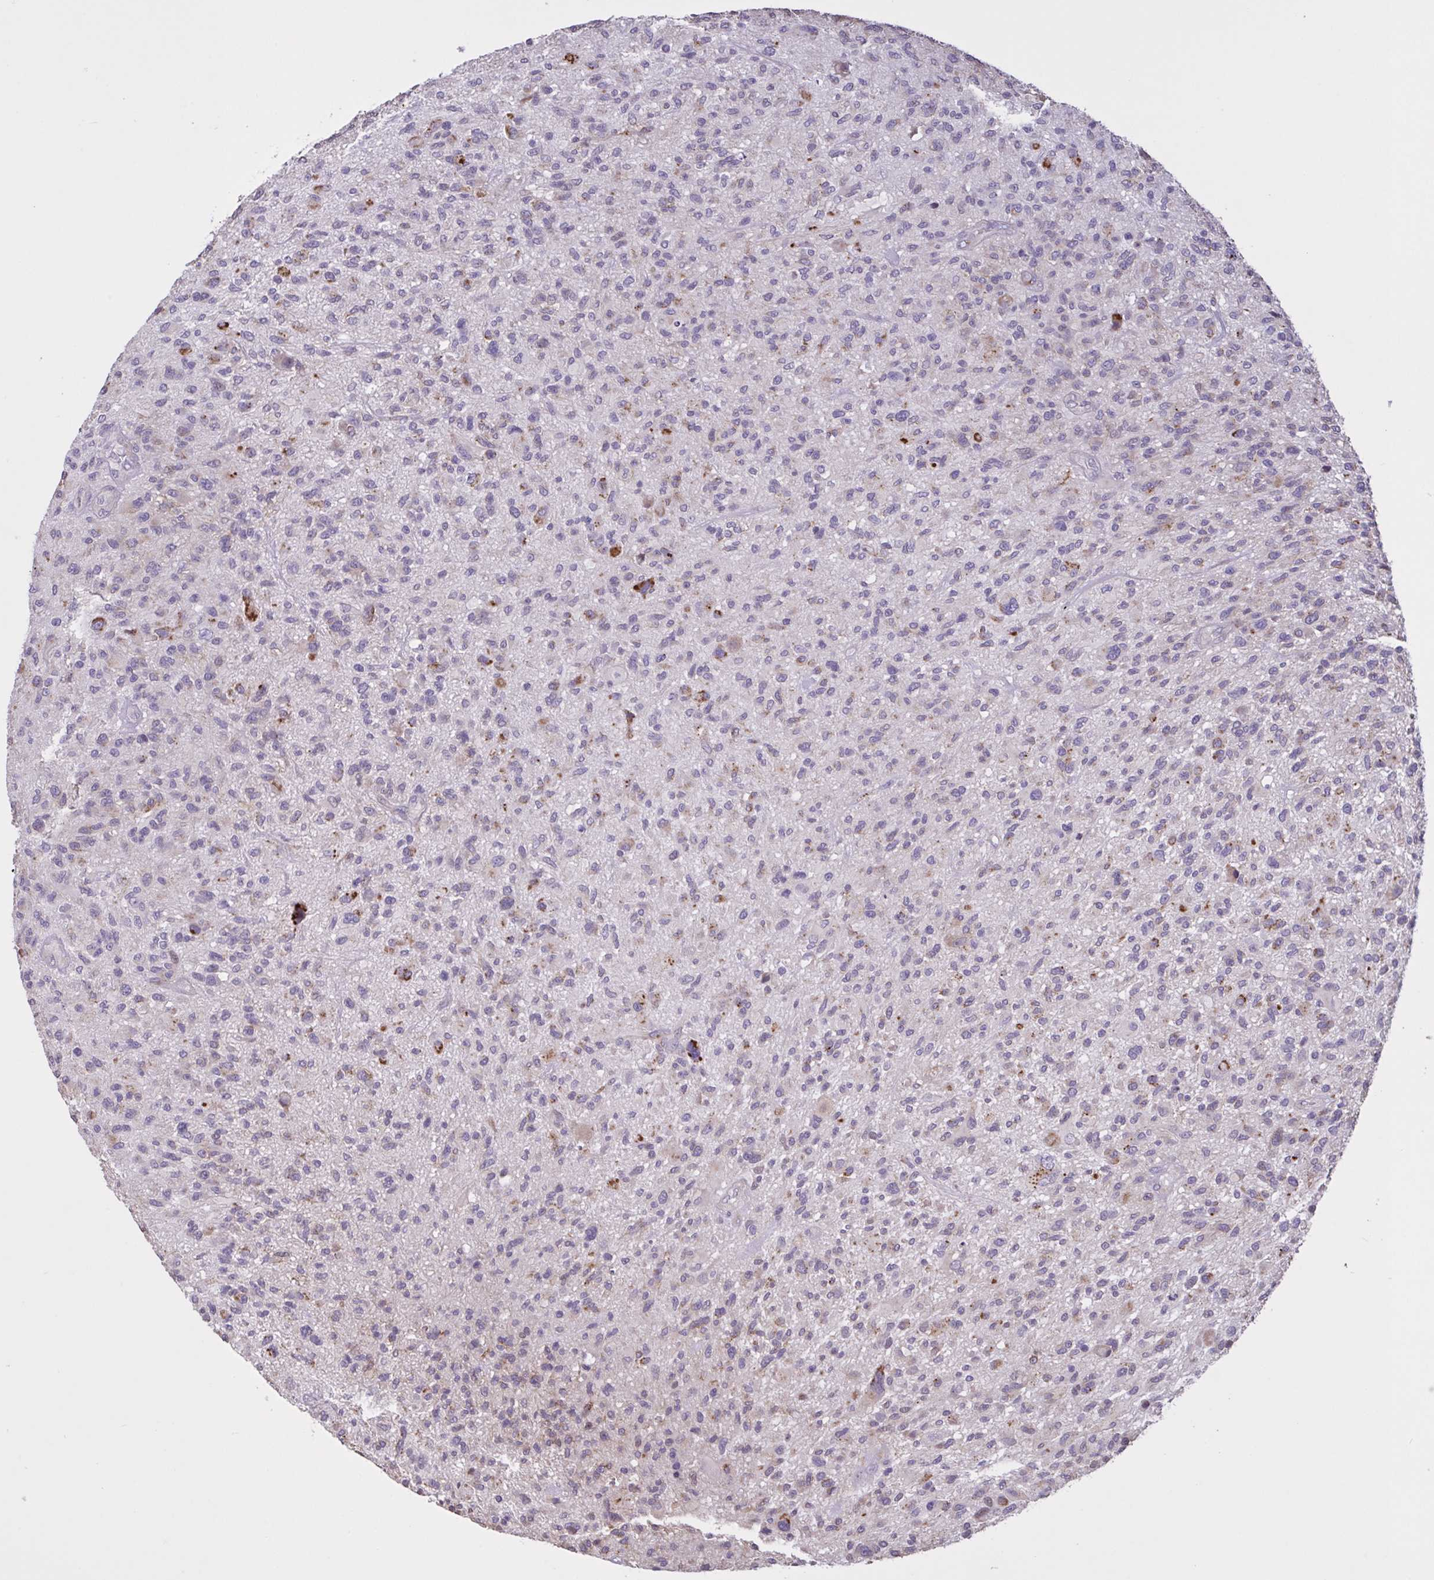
{"staining": {"intensity": "moderate", "quantity": "<25%", "location": "cytoplasmic/membranous"}, "tissue": "glioma", "cell_type": "Tumor cells", "image_type": "cancer", "snomed": [{"axis": "morphology", "description": "Glioma, malignant, High grade"}, {"axis": "topography", "description": "Brain"}], "caption": "High-power microscopy captured an IHC image of glioma, revealing moderate cytoplasmic/membranous positivity in about <25% of tumor cells.", "gene": "MRGPRX2", "patient": {"sex": "male", "age": 47}}